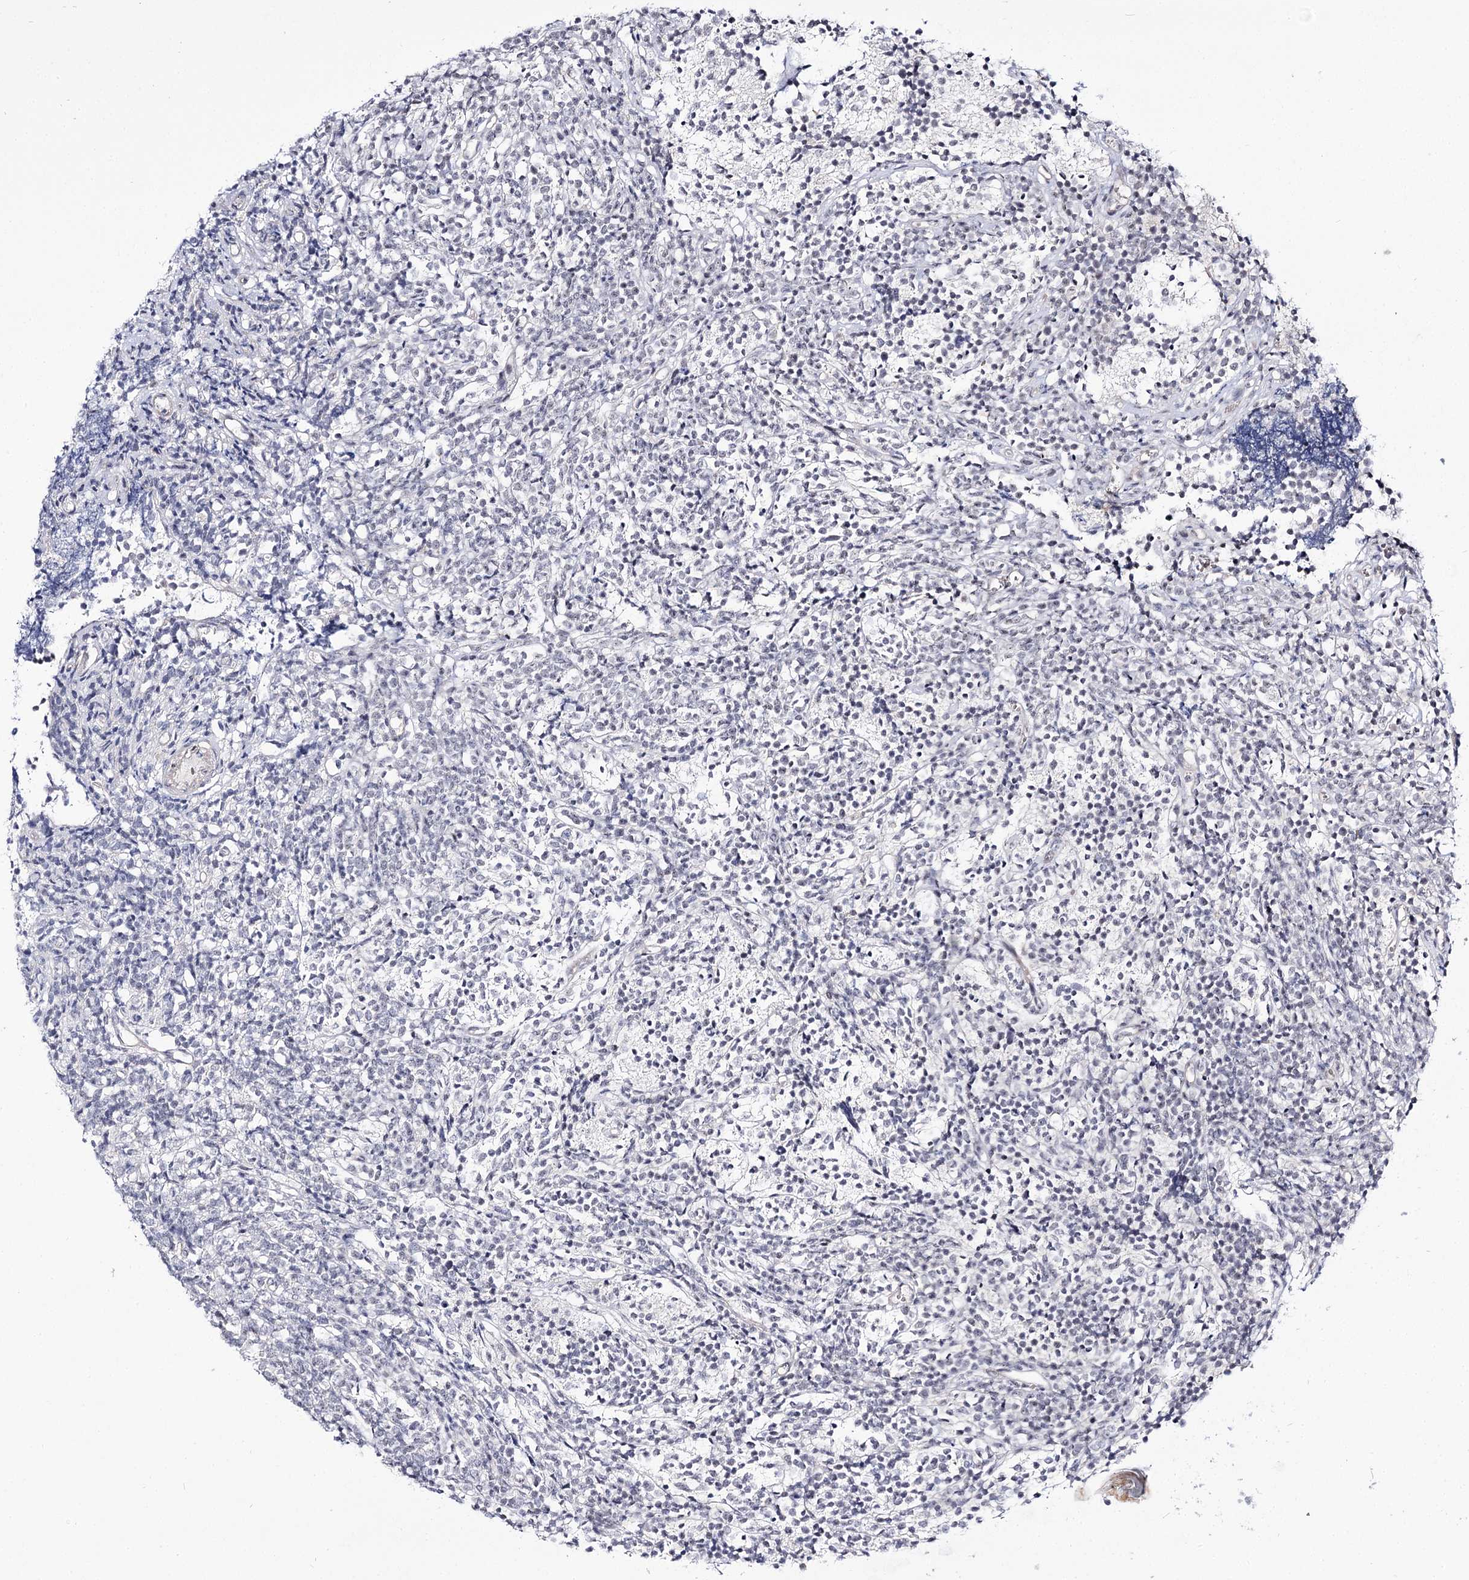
{"staining": {"intensity": "negative", "quantity": "none", "location": "none"}, "tissue": "glioma", "cell_type": "Tumor cells", "image_type": "cancer", "snomed": [{"axis": "morphology", "description": "Glioma, malignant, Low grade"}, {"axis": "topography", "description": "Brain"}], "caption": "This is an immunohistochemistry (IHC) micrograph of glioma. There is no positivity in tumor cells.", "gene": "RRP9", "patient": {"sex": "female", "age": 1}}